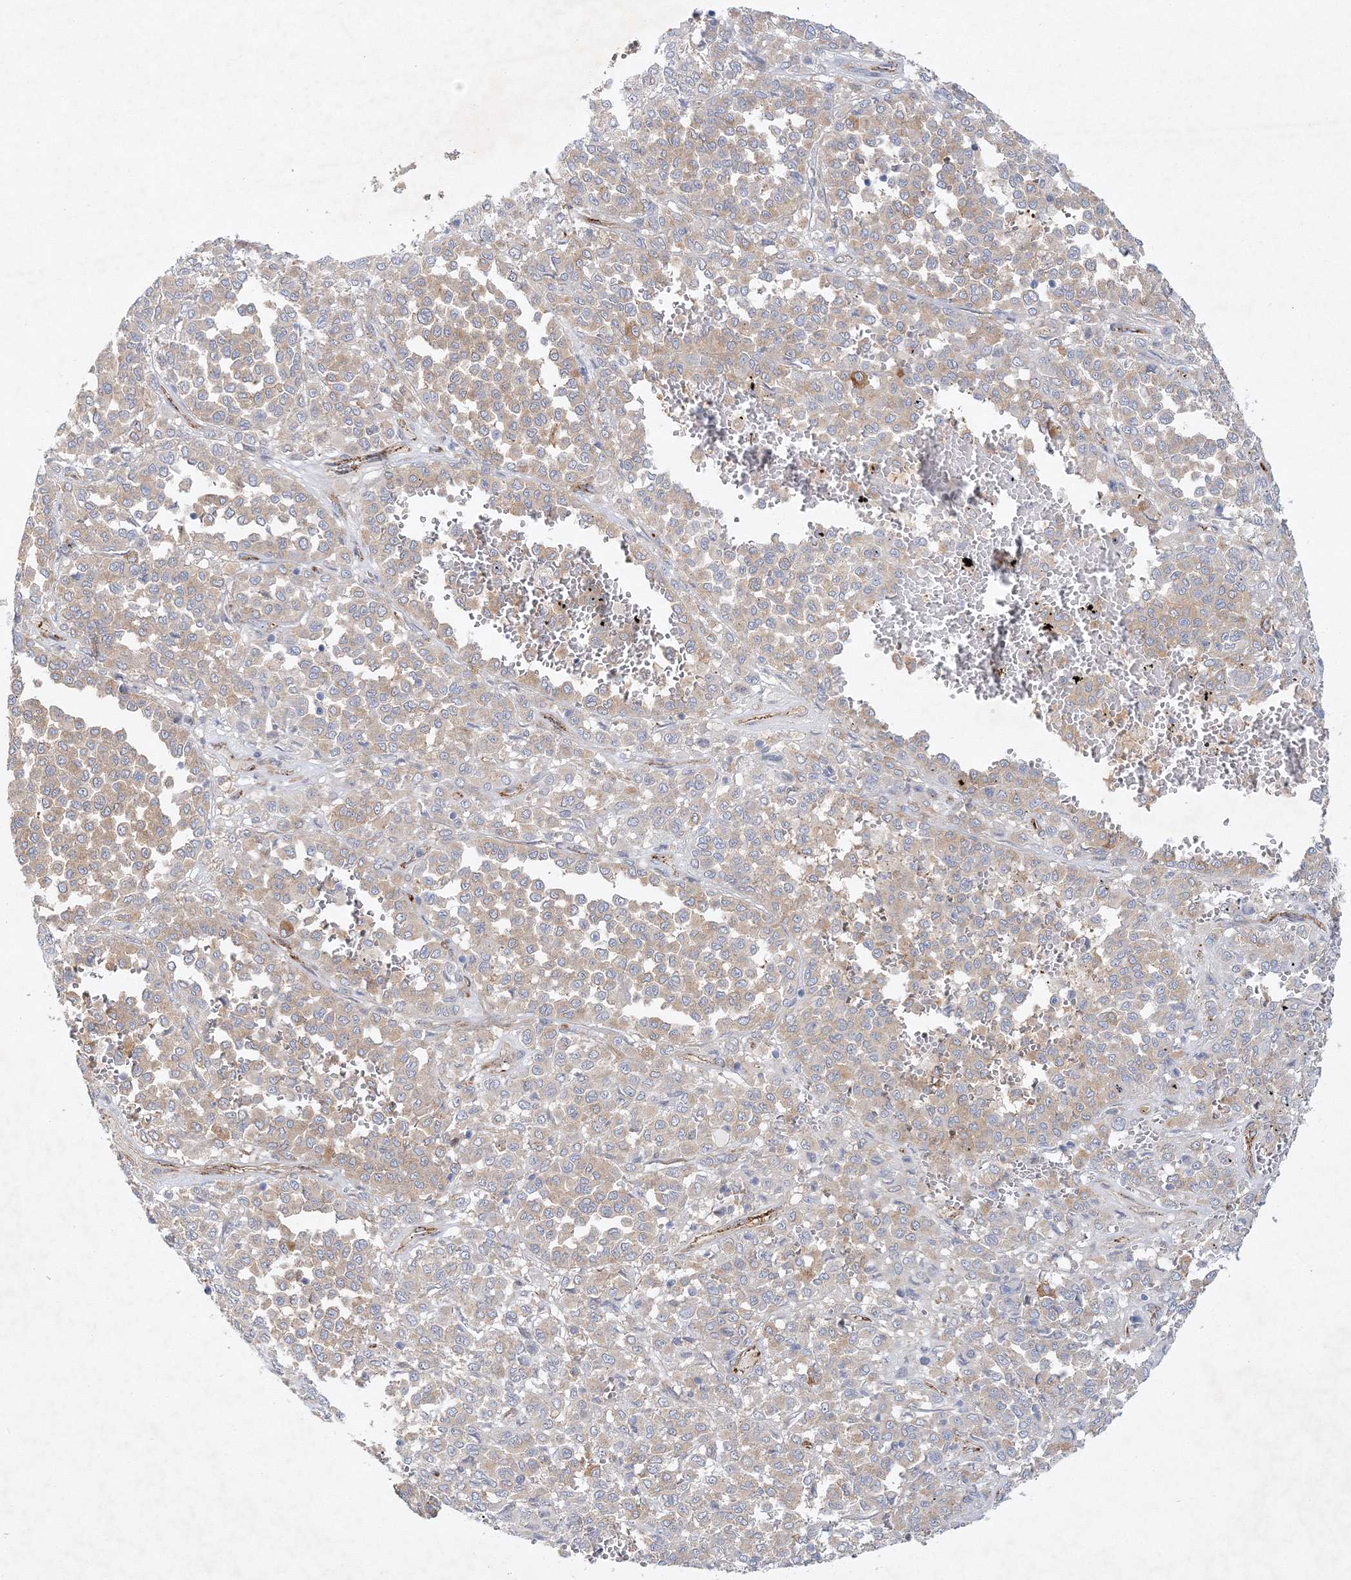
{"staining": {"intensity": "weak", "quantity": "<25%", "location": "cytoplasmic/membranous"}, "tissue": "melanoma", "cell_type": "Tumor cells", "image_type": "cancer", "snomed": [{"axis": "morphology", "description": "Malignant melanoma, Metastatic site"}, {"axis": "topography", "description": "Pancreas"}], "caption": "An IHC photomicrograph of malignant melanoma (metastatic site) is shown. There is no staining in tumor cells of malignant melanoma (metastatic site). (DAB immunohistochemistry with hematoxylin counter stain).", "gene": "ZFYVE16", "patient": {"sex": "female", "age": 30}}